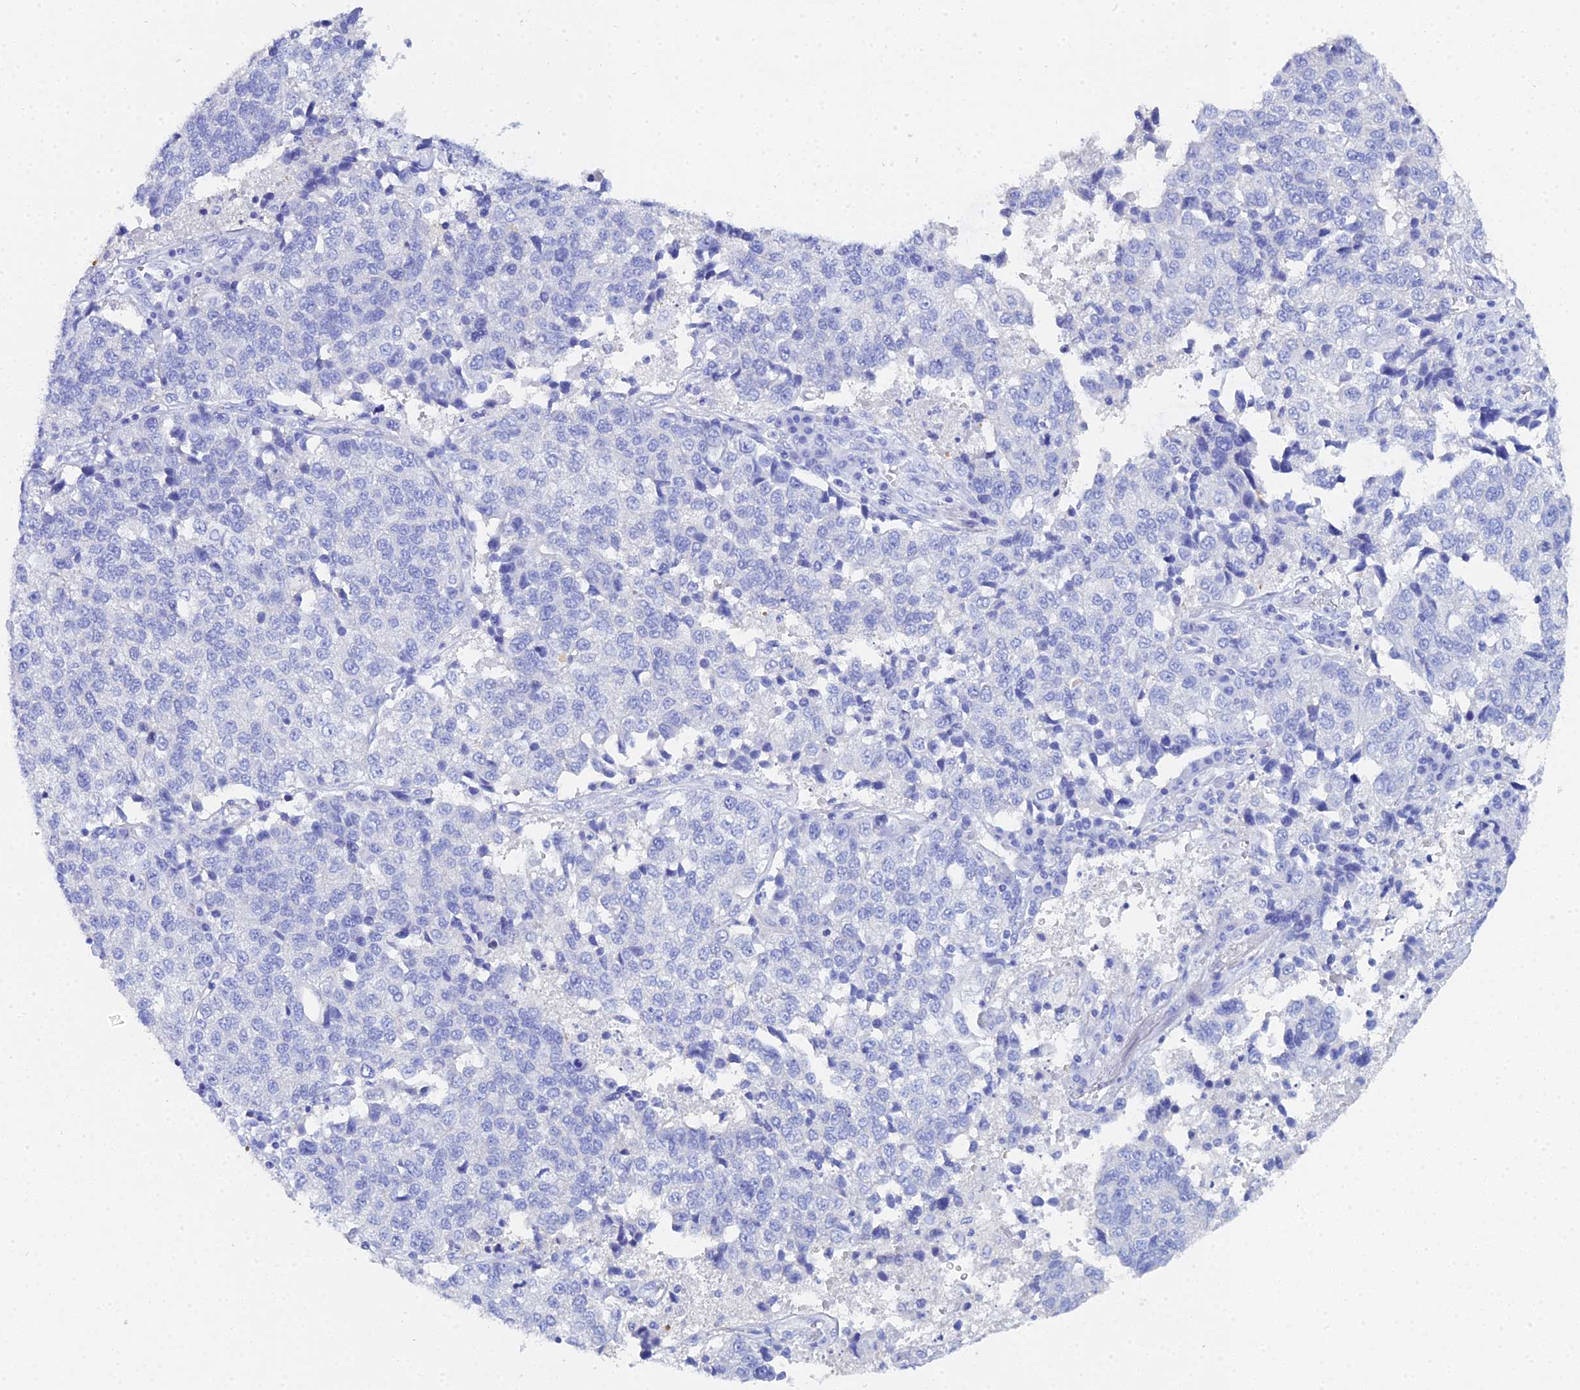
{"staining": {"intensity": "negative", "quantity": "none", "location": "none"}, "tissue": "lung cancer", "cell_type": "Tumor cells", "image_type": "cancer", "snomed": [{"axis": "morphology", "description": "Adenocarcinoma, NOS"}, {"axis": "topography", "description": "Lung"}], "caption": "There is no significant positivity in tumor cells of lung cancer. (Immunohistochemistry (ihc), brightfield microscopy, high magnification).", "gene": "CELA3A", "patient": {"sex": "male", "age": 49}}